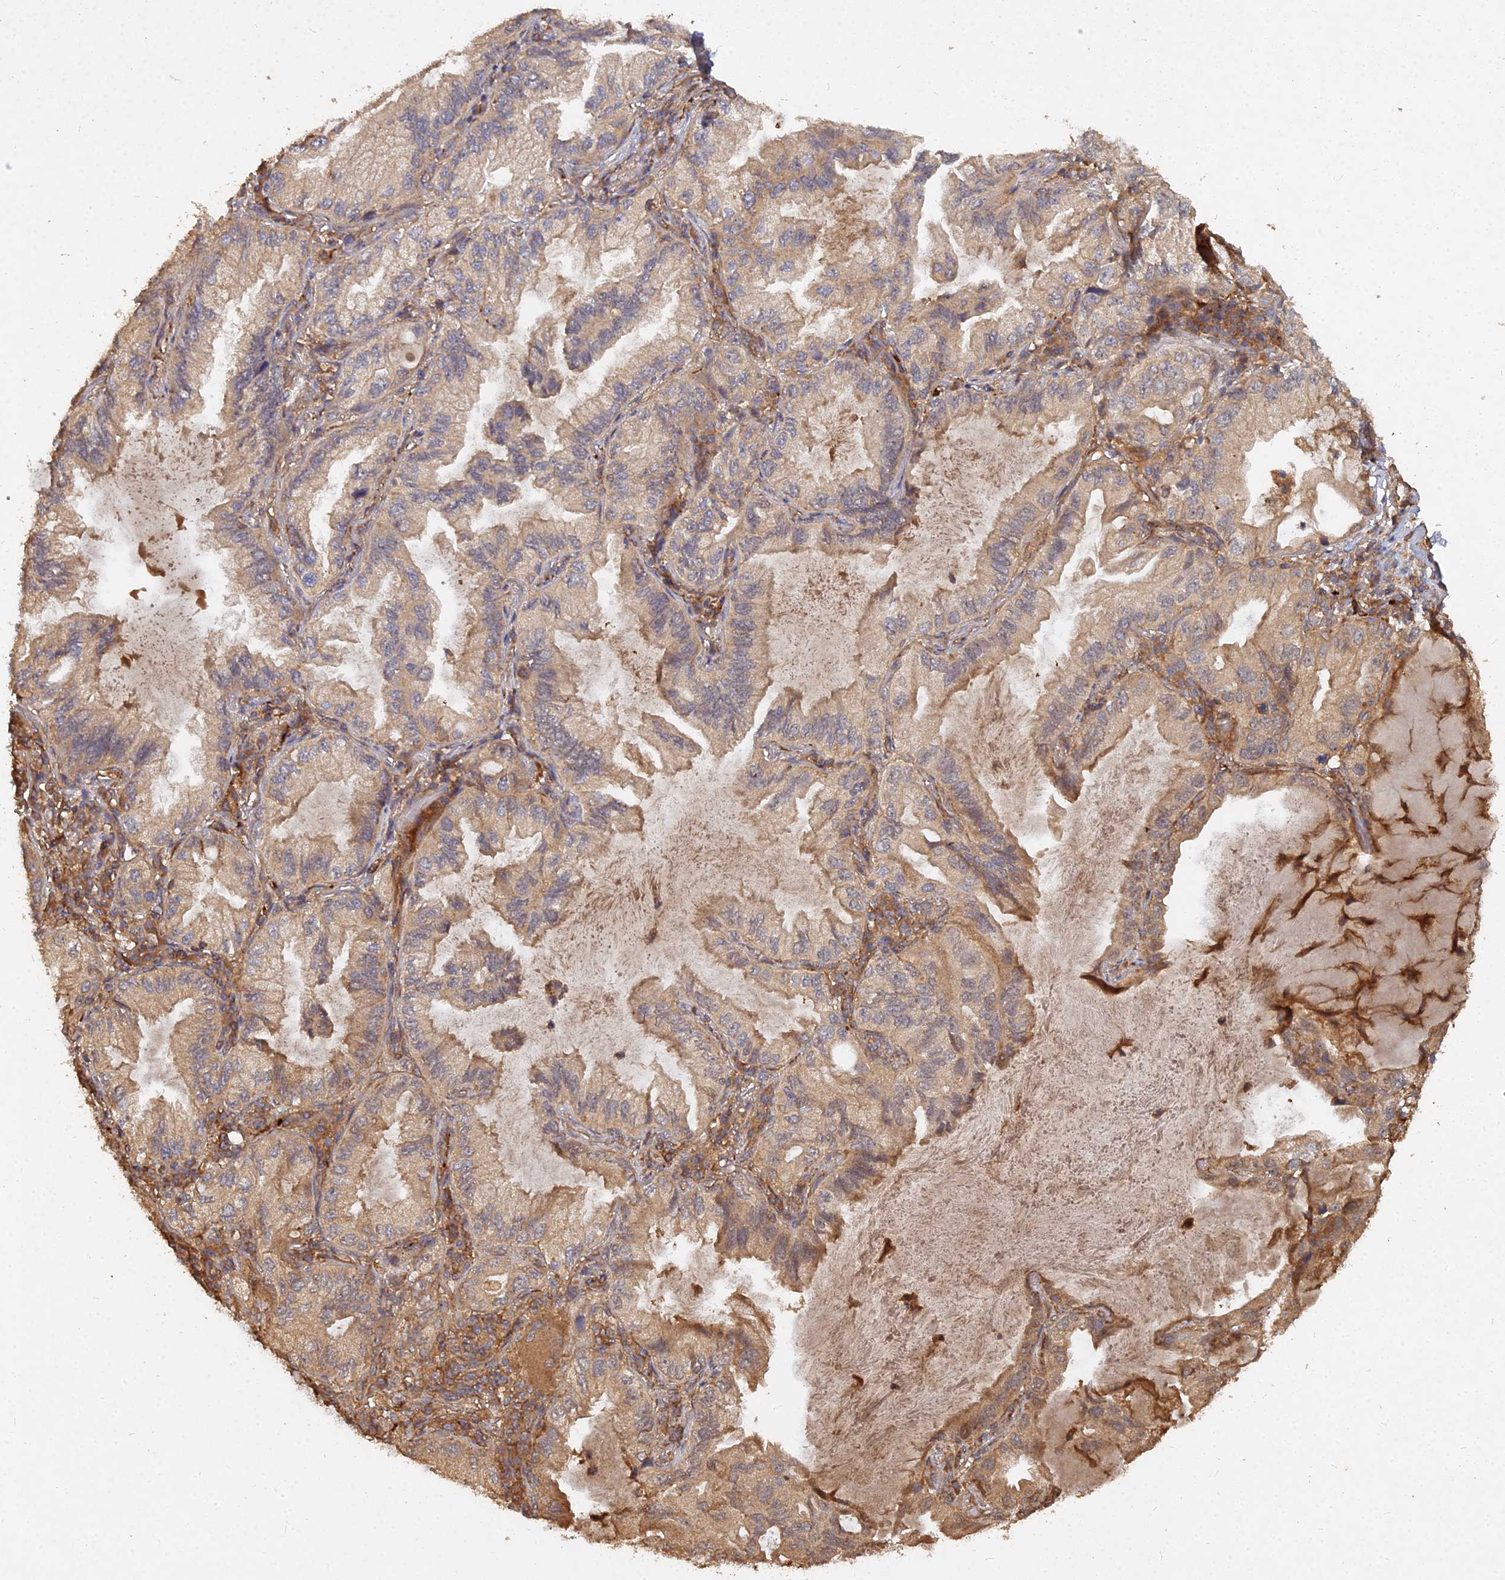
{"staining": {"intensity": "weak", "quantity": ">75%", "location": "cytoplasmic/membranous"}, "tissue": "lung cancer", "cell_type": "Tumor cells", "image_type": "cancer", "snomed": [{"axis": "morphology", "description": "Adenocarcinoma, NOS"}, {"axis": "topography", "description": "Lung"}], "caption": "The histopathology image demonstrates a brown stain indicating the presence of a protein in the cytoplasmic/membranous of tumor cells in adenocarcinoma (lung). (brown staining indicates protein expression, while blue staining denotes nuclei).", "gene": "UBE2W", "patient": {"sex": "female", "age": 69}}